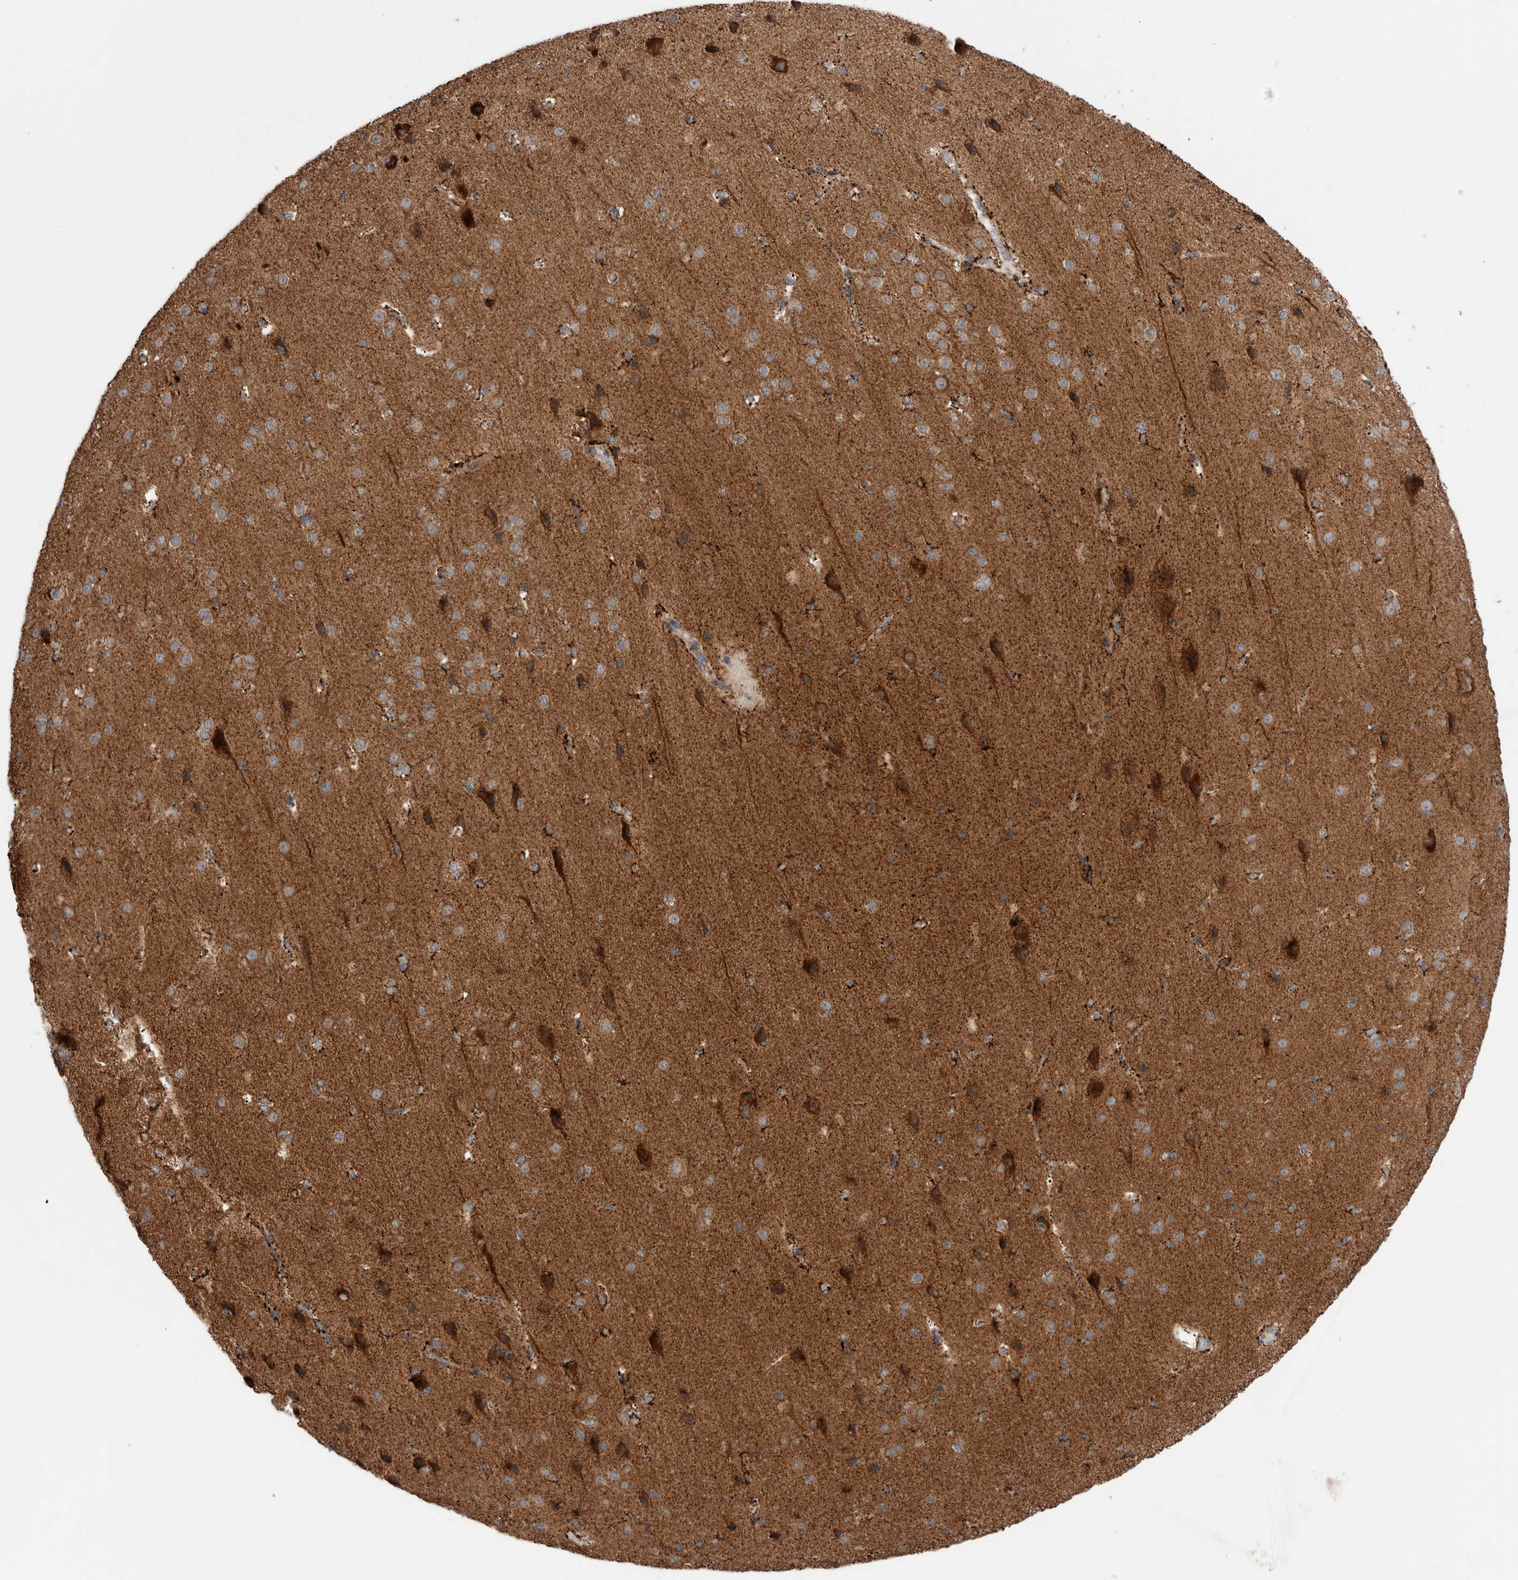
{"staining": {"intensity": "strong", "quantity": "25%-75%", "location": "none"}, "tissue": "cerebral cortex", "cell_type": "Endothelial cells", "image_type": "normal", "snomed": [{"axis": "morphology", "description": "Normal tissue, NOS"}, {"axis": "morphology", "description": "Developmental malformation"}, {"axis": "topography", "description": "Cerebral cortex"}], "caption": "Immunohistochemical staining of normal human cerebral cortex shows high levels of strong None staining in about 25%-75% of endothelial cells. (brown staining indicates protein expression, while blue staining denotes nuclei).", "gene": "KIF21B", "patient": {"sex": "female", "age": 30}}